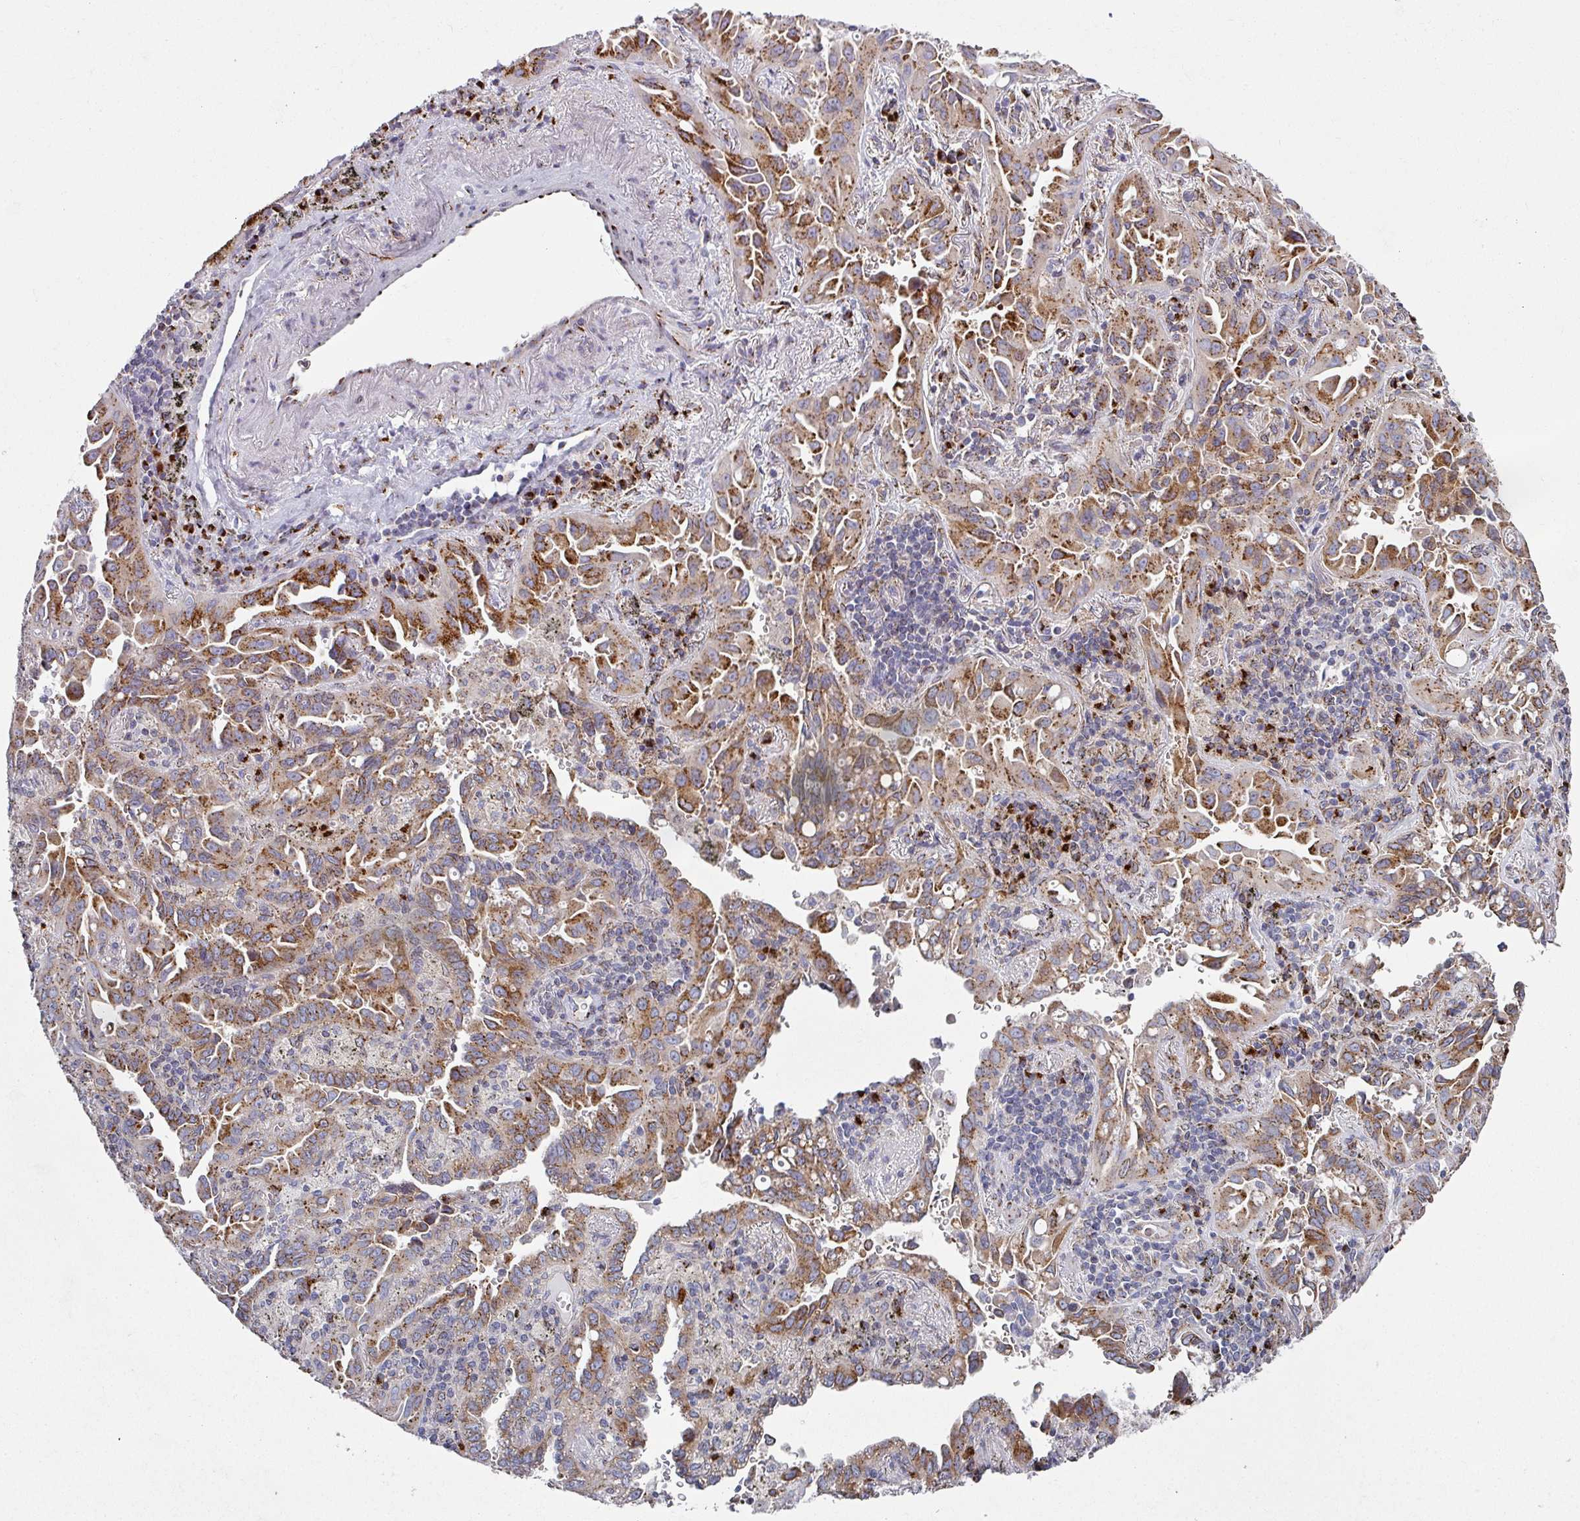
{"staining": {"intensity": "moderate", "quantity": ">75%", "location": "cytoplasmic/membranous"}, "tissue": "lung cancer", "cell_type": "Tumor cells", "image_type": "cancer", "snomed": [{"axis": "morphology", "description": "Adenocarcinoma, NOS"}, {"axis": "topography", "description": "Lung"}], "caption": "Lung cancer stained for a protein (brown) shows moderate cytoplasmic/membranous positive staining in approximately >75% of tumor cells.", "gene": "CCDC85B", "patient": {"sex": "male", "age": 68}}